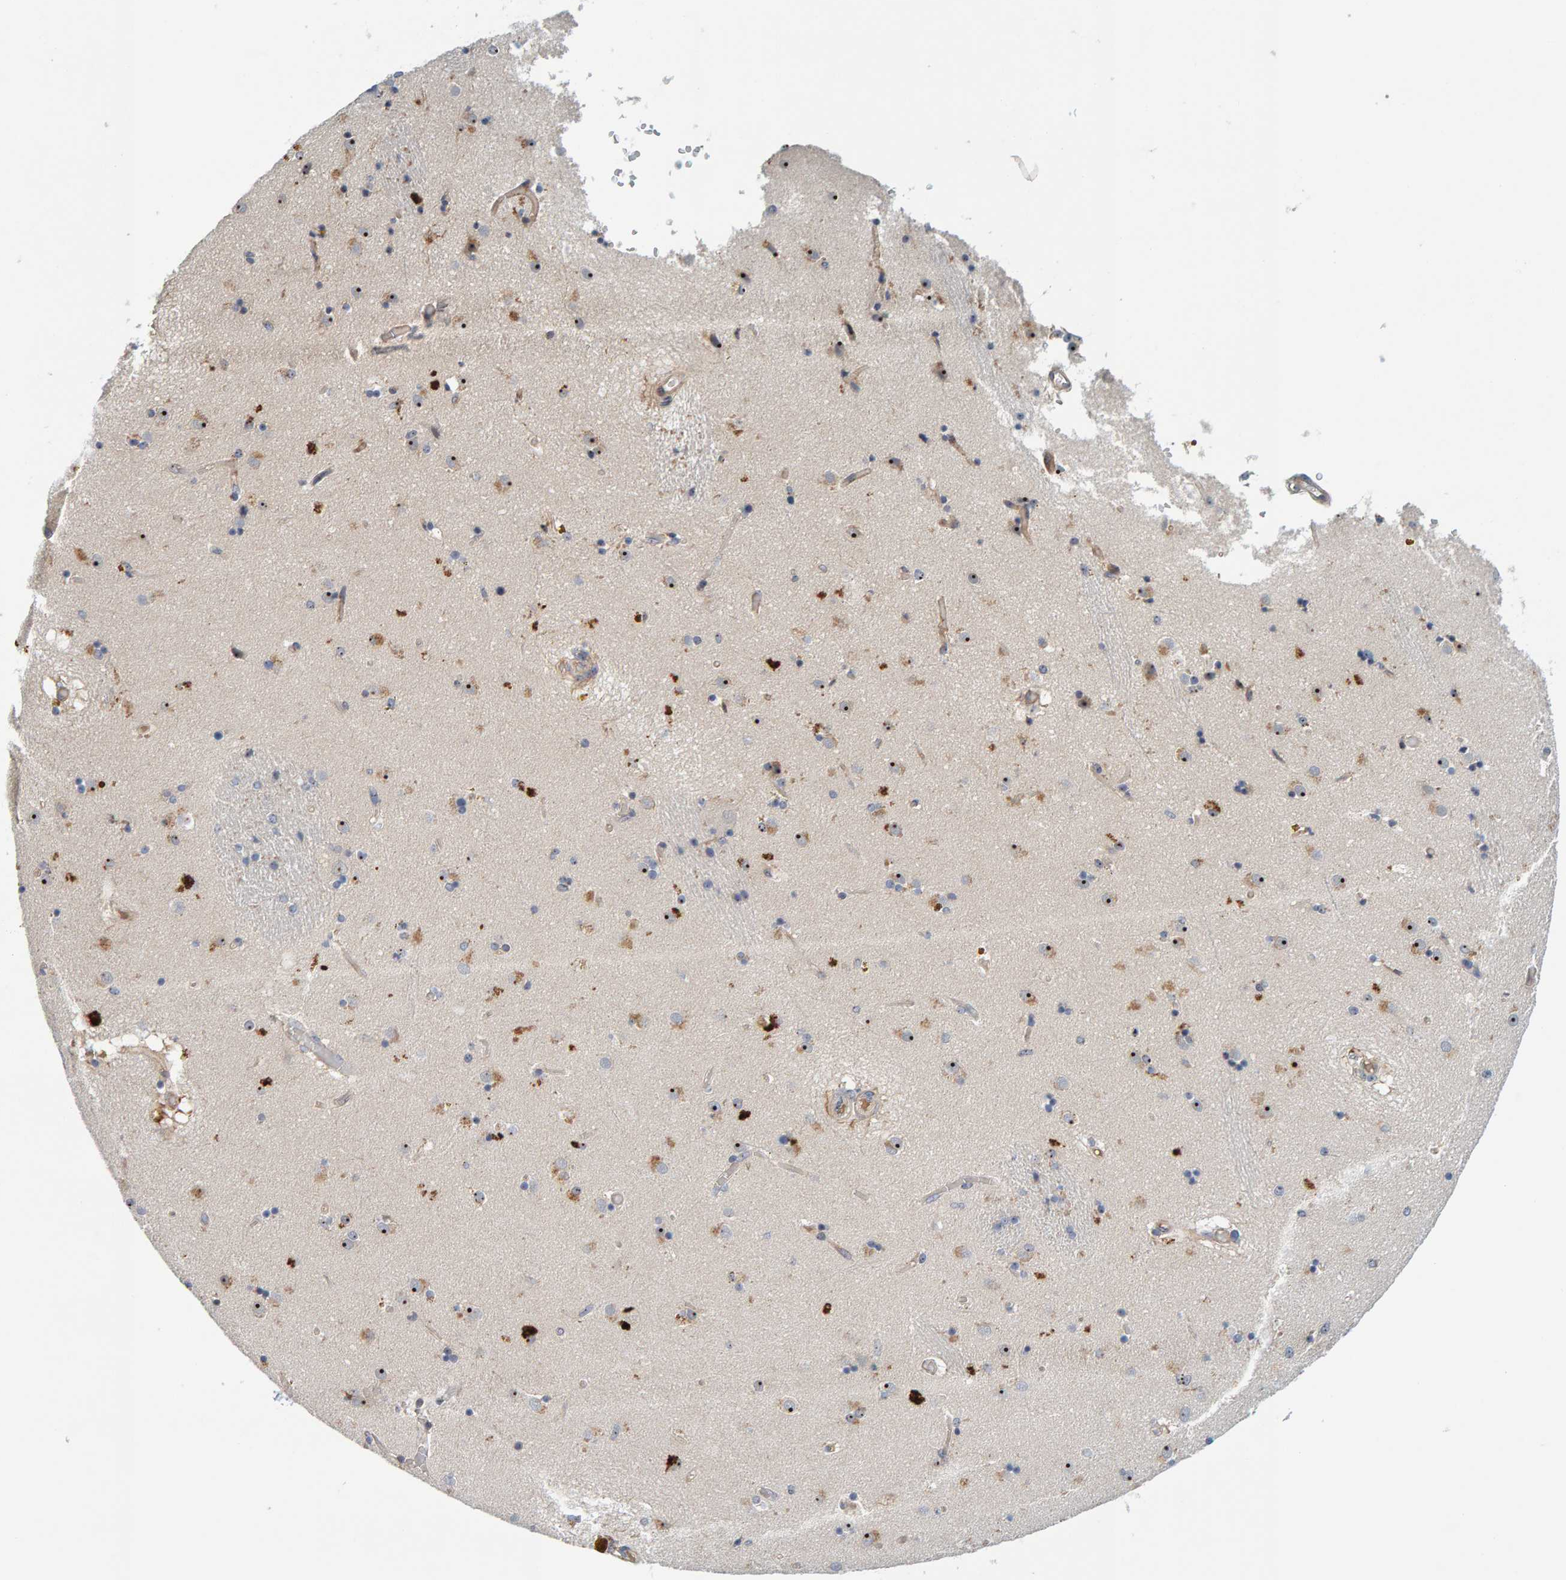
{"staining": {"intensity": "strong", "quantity": "25%-75%", "location": "cytoplasmic/membranous,nuclear"}, "tissue": "caudate", "cell_type": "Glial cells", "image_type": "normal", "snomed": [{"axis": "morphology", "description": "Normal tissue, NOS"}, {"axis": "topography", "description": "Lateral ventricle wall"}], "caption": "About 25%-75% of glial cells in benign caudate display strong cytoplasmic/membranous,nuclear protein positivity as visualized by brown immunohistochemical staining.", "gene": "NOL11", "patient": {"sex": "male", "age": 70}}